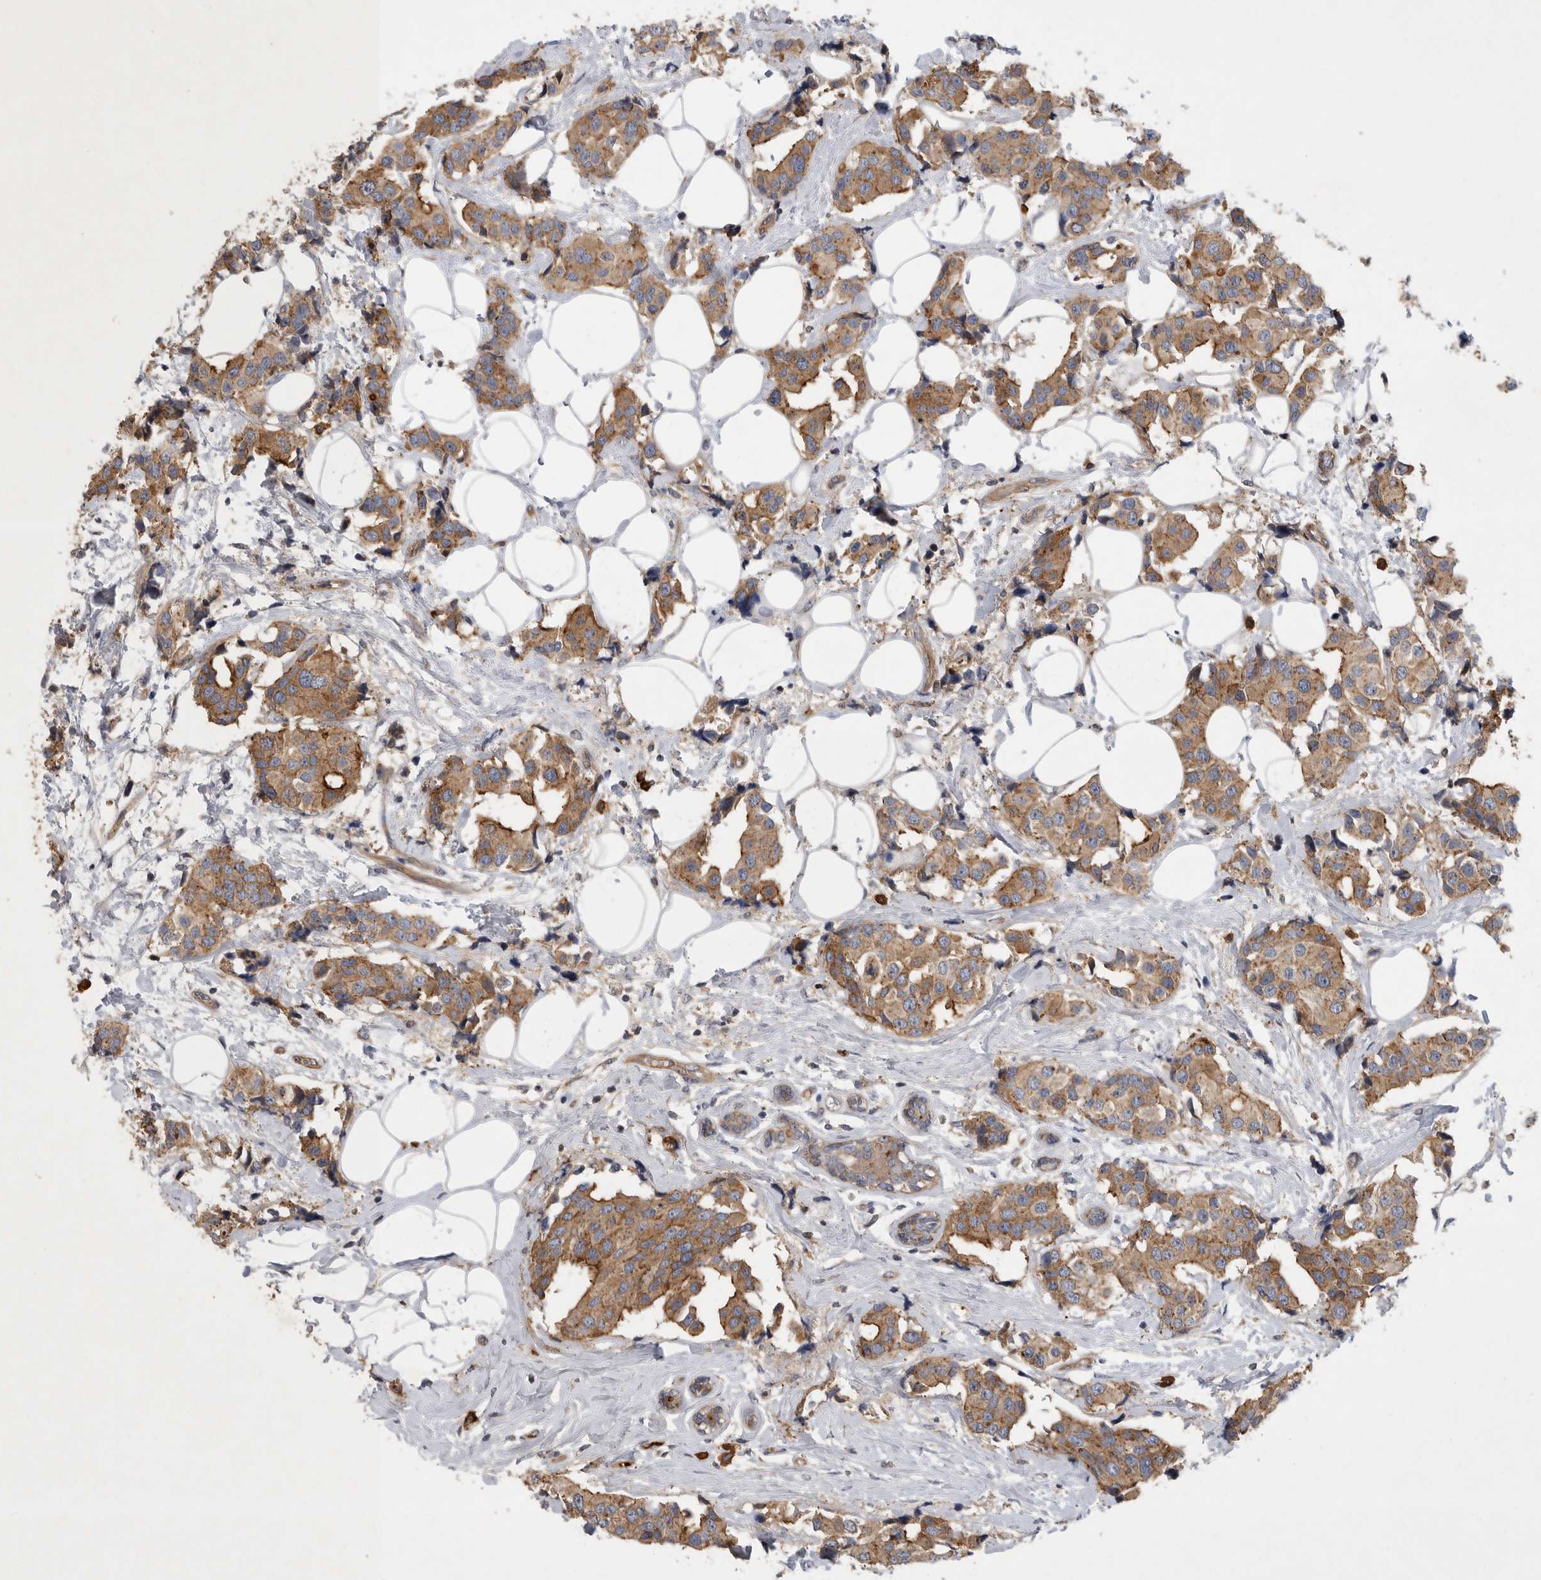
{"staining": {"intensity": "moderate", "quantity": ">75%", "location": "cytoplasmic/membranous"}, "tissue": "breast cancer", "cell_type": "Tumor cells", "image_type": "cancer", "snomed": [{"axis": "morphology", "description": "Normal tissue, NOS"}, {"axis": "morphology", "description": "Duct carcinoma"}, {"axis": "topography", "description": "Breast"}], "caption": "Protein expression analysis of breast cancer (intraductal carcinoma) reveals moderate cytoplasmic/membranous staining in about >75% of tumor cells.", "gene": "MLPH", "patient": {"sex": "female", "age": 39}}